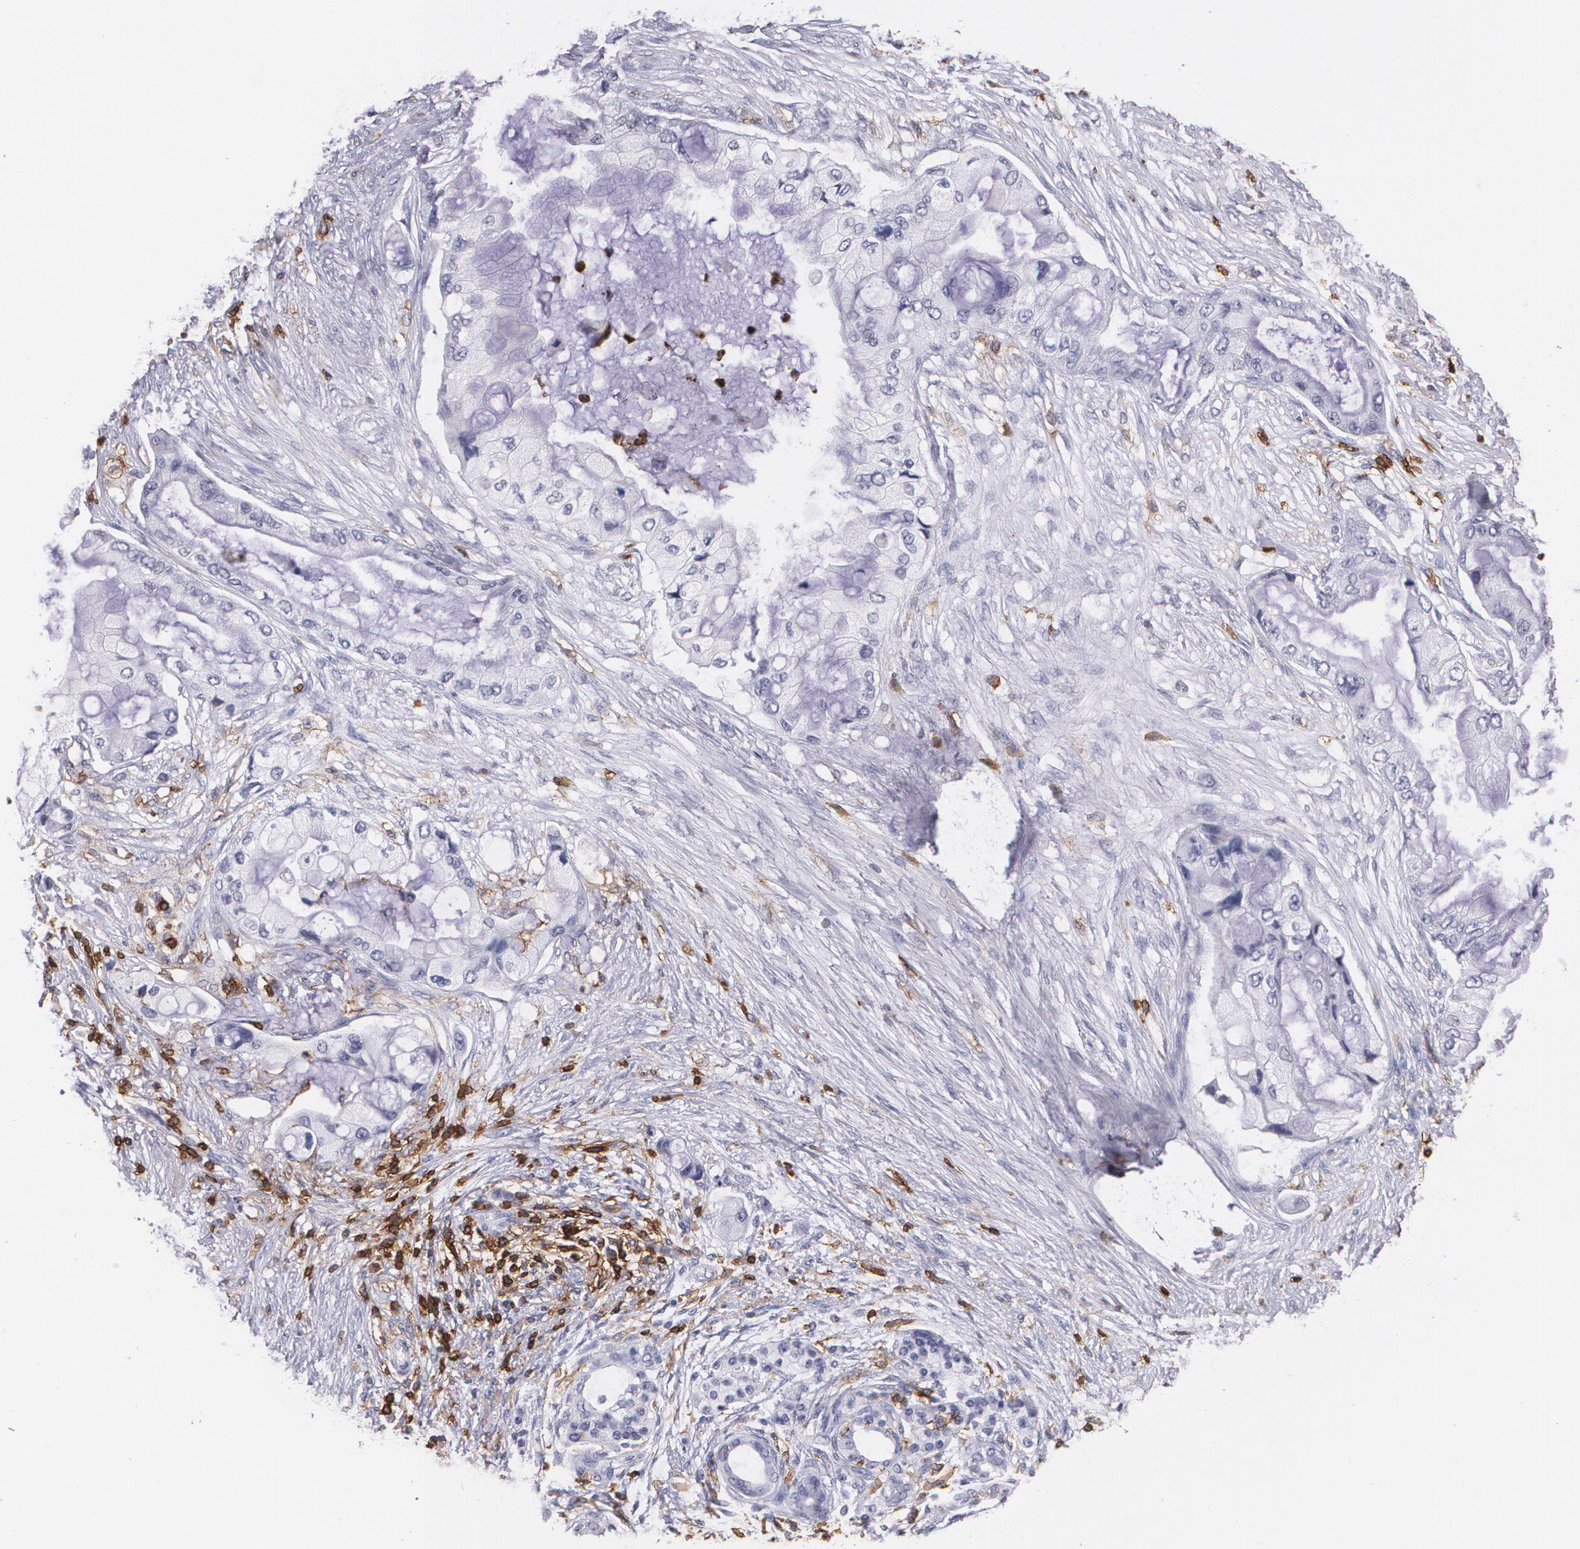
{"staining": {"intensity": "negative", "quantity": "none", "location": "none"}, "tissue": "pancreatic cancer", "cell_type": "Tumor cells", "image_type": "cancer", "snomed": [{"axis": "morphology", "description": "Adenocarcinoma, NOS"}, {"axis": "topography", "description": "Pancreas"}], "caption": "This micrograph is of pancreatic cancer stained with immunohistochemistry (IHC) to label a protein in brown with the nuclei are counter-stained blue. There is no positivity in tumor cells.", "gene": "PTPRC", "patient": {"sex": "female", "age": 59}}